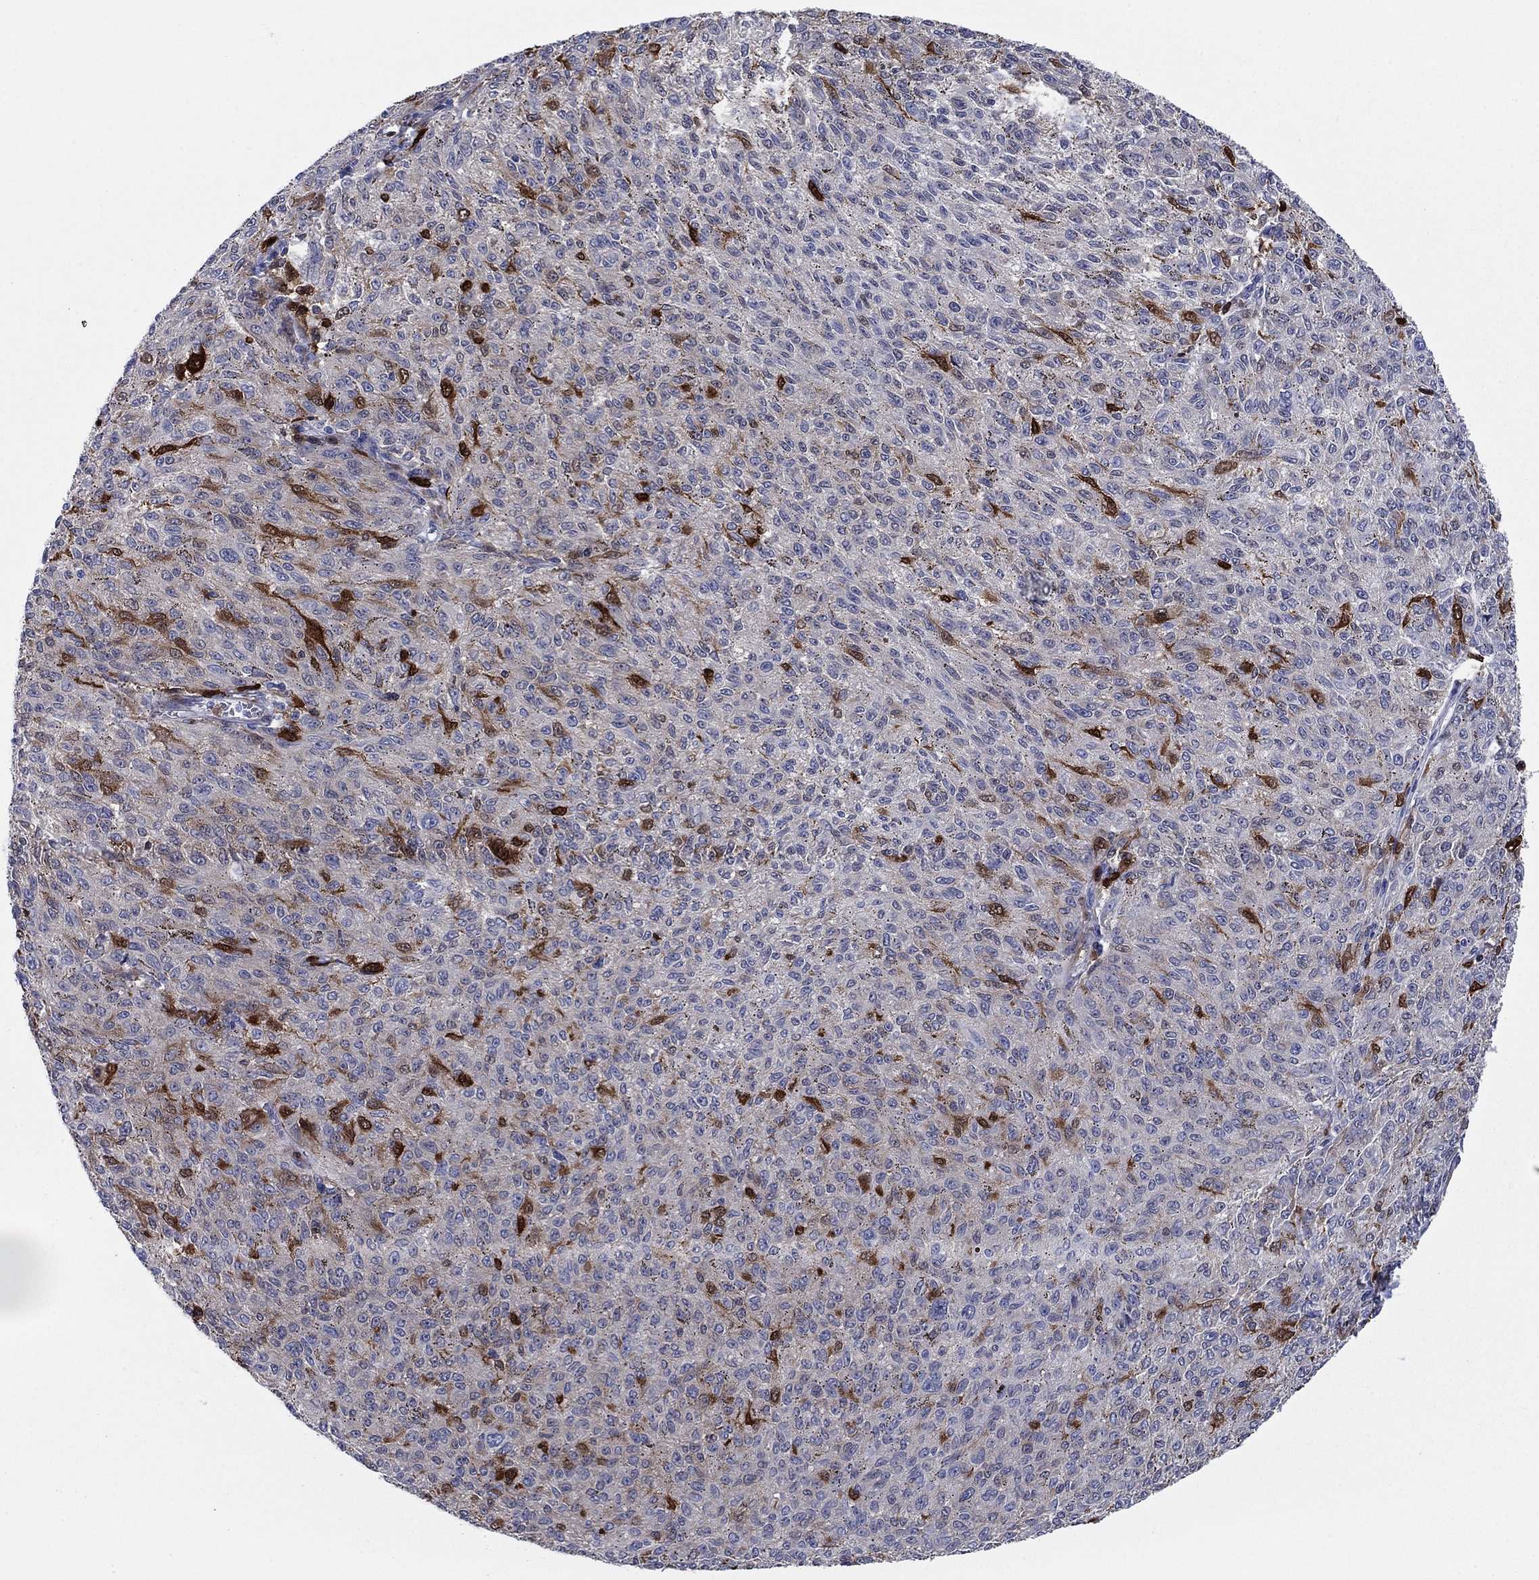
{"staining": {"intensity": "moderate", "quantity": "<25%", "location": "cytoplasmic/membranous"}, "tissue": "melanoma", "cell_type": "Tumor cells", "image_type": "cancer", "snomed": [{"axis": "morphology", "description": "Malignant melanoma, NOS"}, {"axis": "topography", "description": "Skin"}], "caption": "A low amount of moderate cytoplasmic/membranous positivity is seen in about <25% of tumor cells in malignant melanoma tissue. Using DAB (3,3'-diaminobenzidine) (brown) and hematoxylin (blue) stains, captured at high magnification using brightfield microscopy.", "gene": "STMN1", "patient": {"sex": "female", "age": 72}}